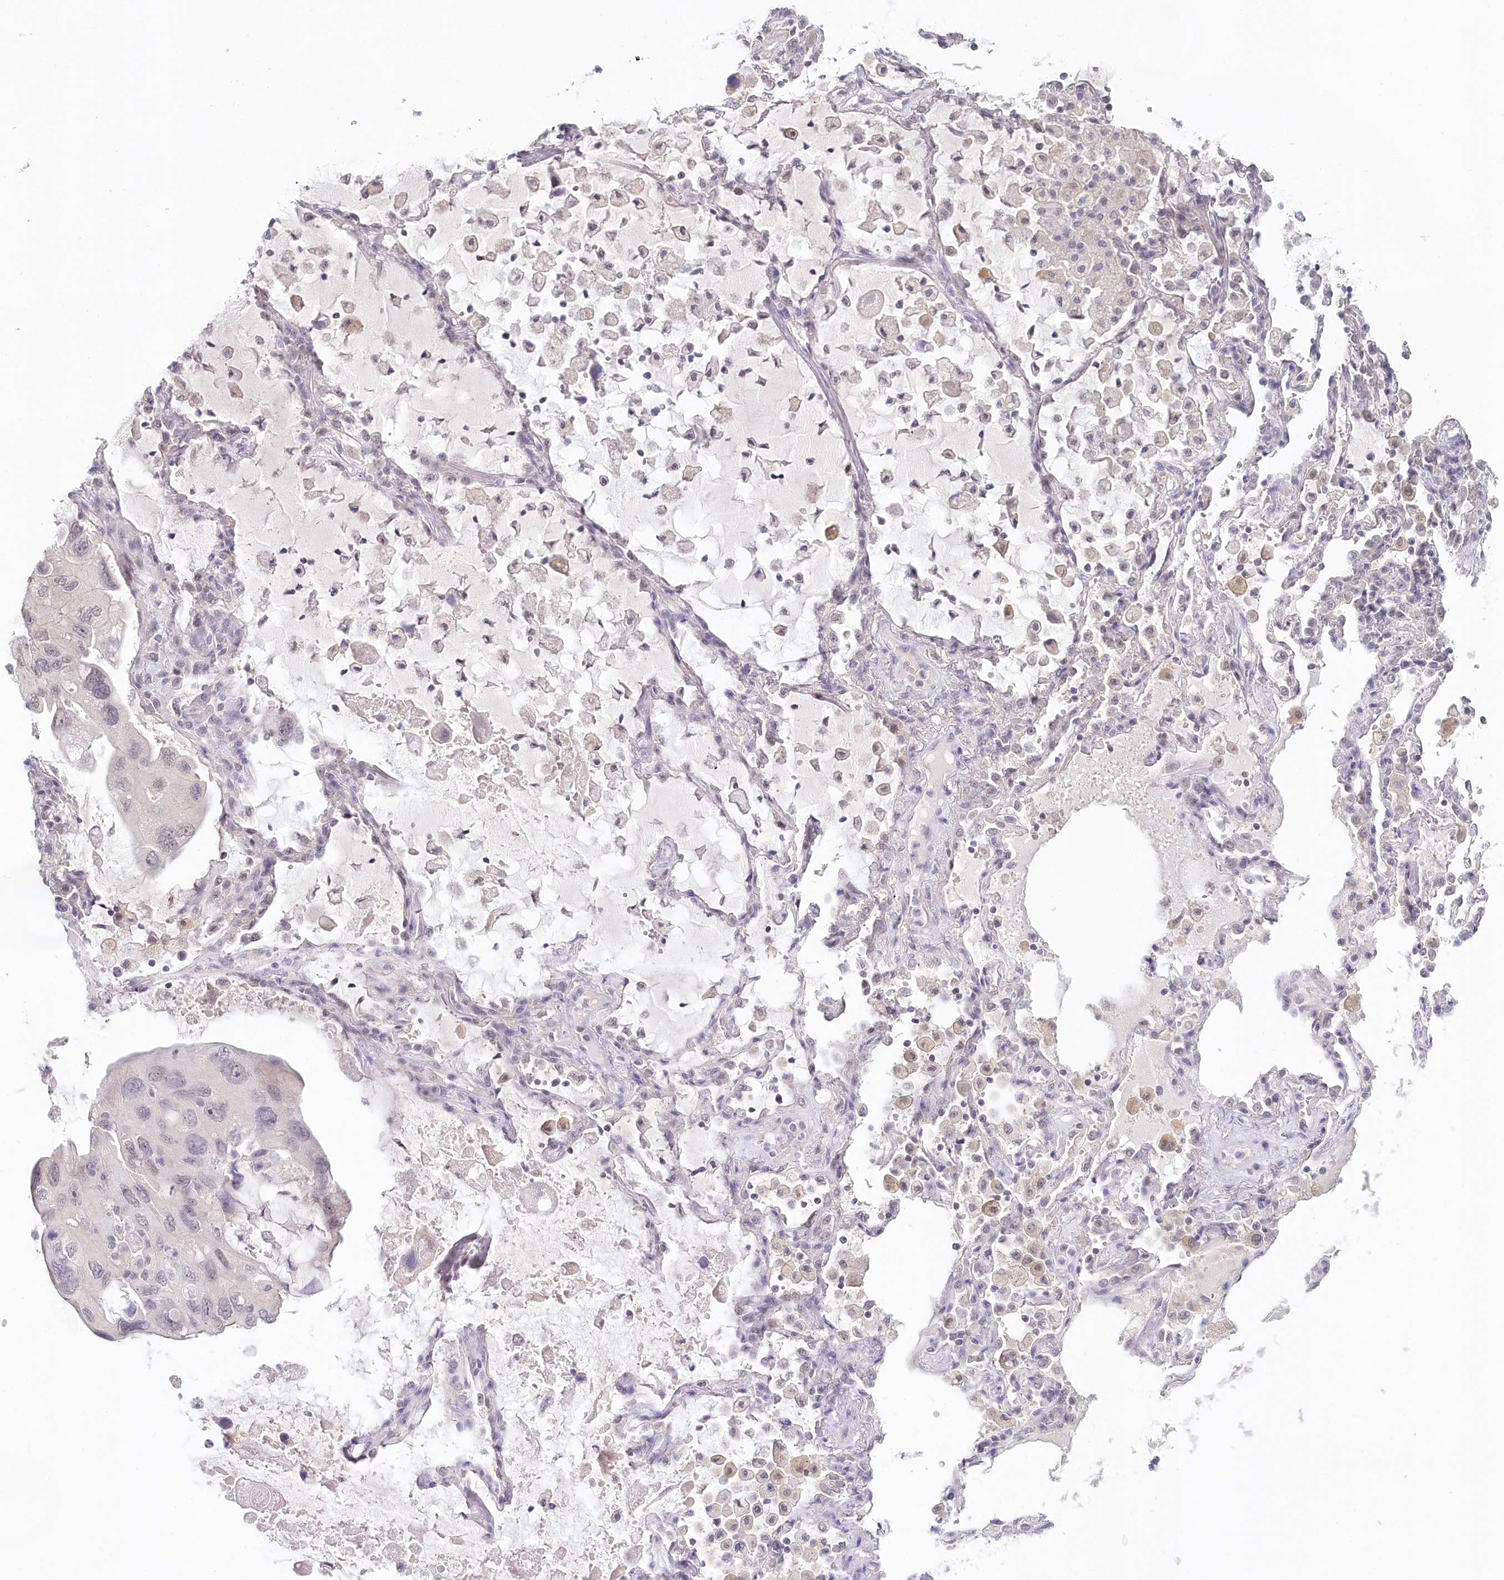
{"staining": {"intensity": "negative", "quantity": "none", "location": "none"}, "tissue": "lung cancer", "cell_type": "Tumor cells", "image_type": "cancer", "snomed": [{"axis": "morphology", "description": "Squamous cell carcinoma, NOS"}, {"axis": "topography", "description": "Lung"}], "caption": "There is no significant positivity in tumor cells of lung cancer (squamous cell carcinoma).", "gene": "AMTN", "patient": {"sex": "female", "age": 73}}